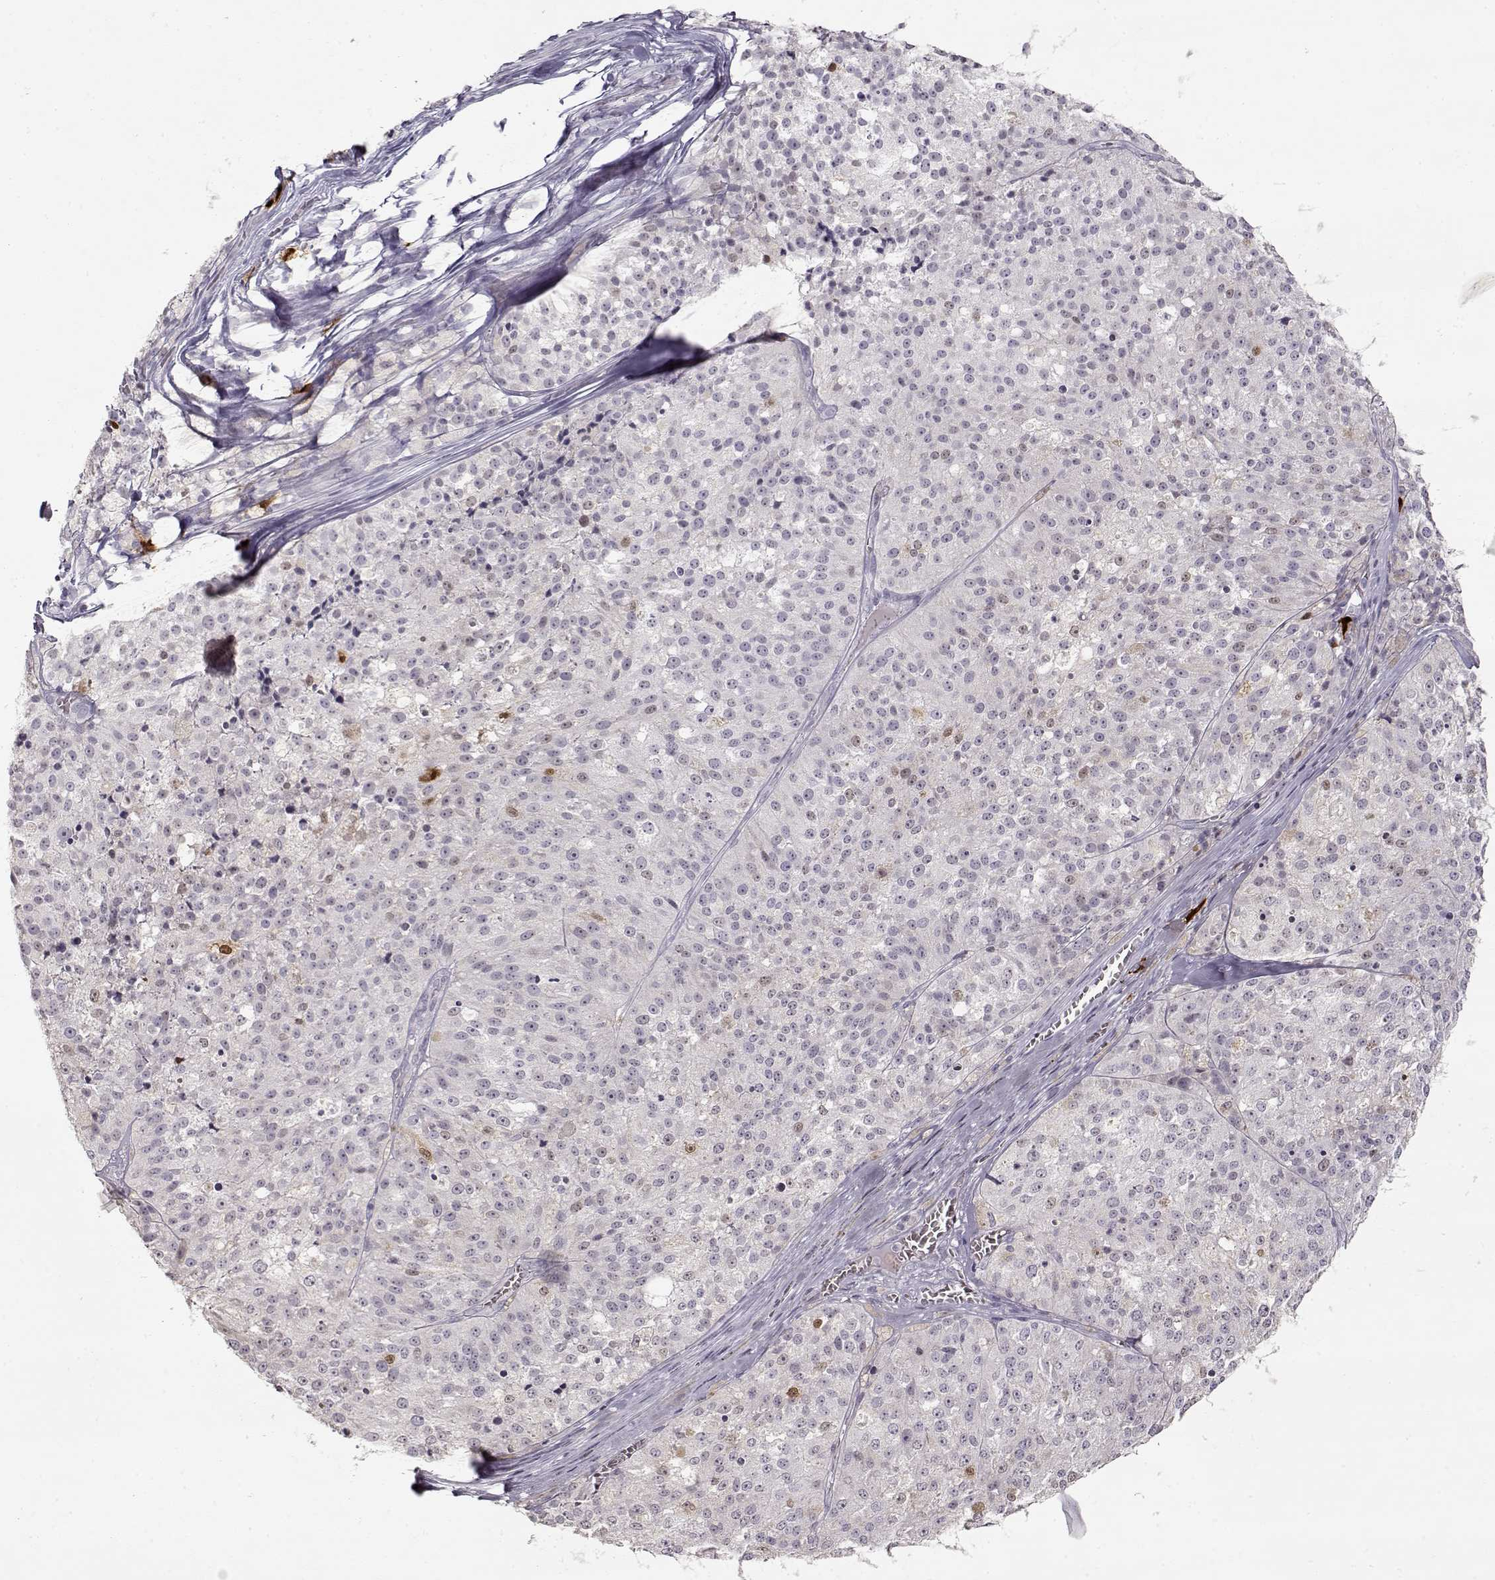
{"staining": {"intensity": "negative", "quantity": "none", "location": "none"}, "tissue": "melanoma", "cell_type": "Tumor cells", "image_type": "cancer", "snomed": [{"axis": "morphology", "description": "Malignant melanoma, Metastatic site"}, {"axis": "topography", "description": "Lymph node"}], "caption": "The histopathology image shows no significant positivity in tumor cells of melanoma.", "gene": "S100B", "patient": {"sex": "female", "age": 64}}